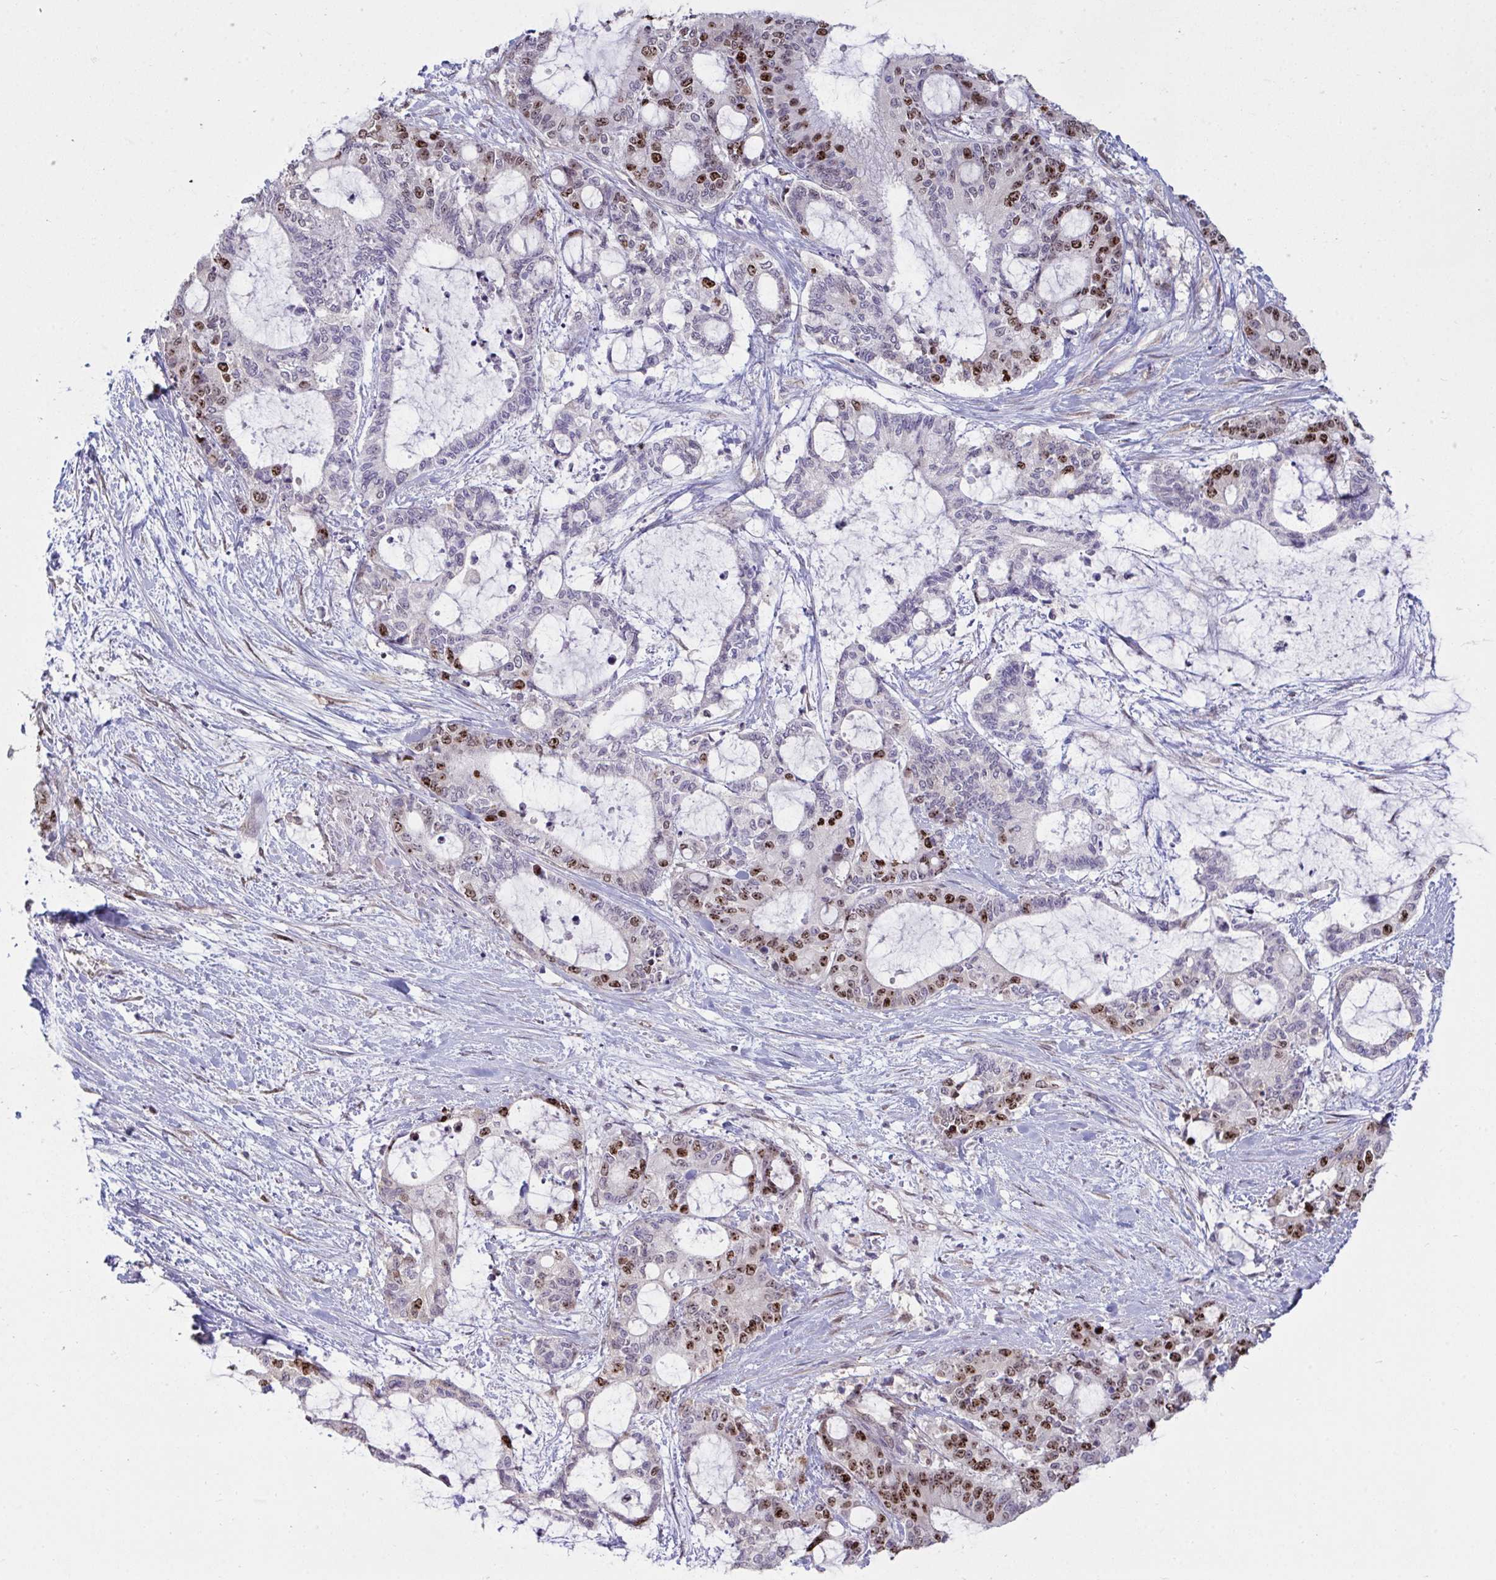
{"staining": {"intensity": "strong", "quantity": "25%-75%", "location": "nuclear"}, "tissue": "liver cancer", "cell_type": "Tumor cells", "image_type": "cancer", "snomed": [{"axis": "morphology", "description": "Normal tissue, NOS"}, {"axis": "morphology", "description": "Cholangiocarcinoma"}, {"axis": "topography", "description": "Liver"}, {"axis": "topography", "description": "Peripheral nerve tissue"}], "caption": "Immunohistochemistry (IHC) micrograph of neoplastic tissue: cholangiocarcinoma (liver) stained using IHC demonstrates high levels of strong protein expression localized specifically in the nuclear of tumor cells, appearing as a nuclear brown color.", "gene": "SETD7", "patient": {"sex": "female", "age": 73}}